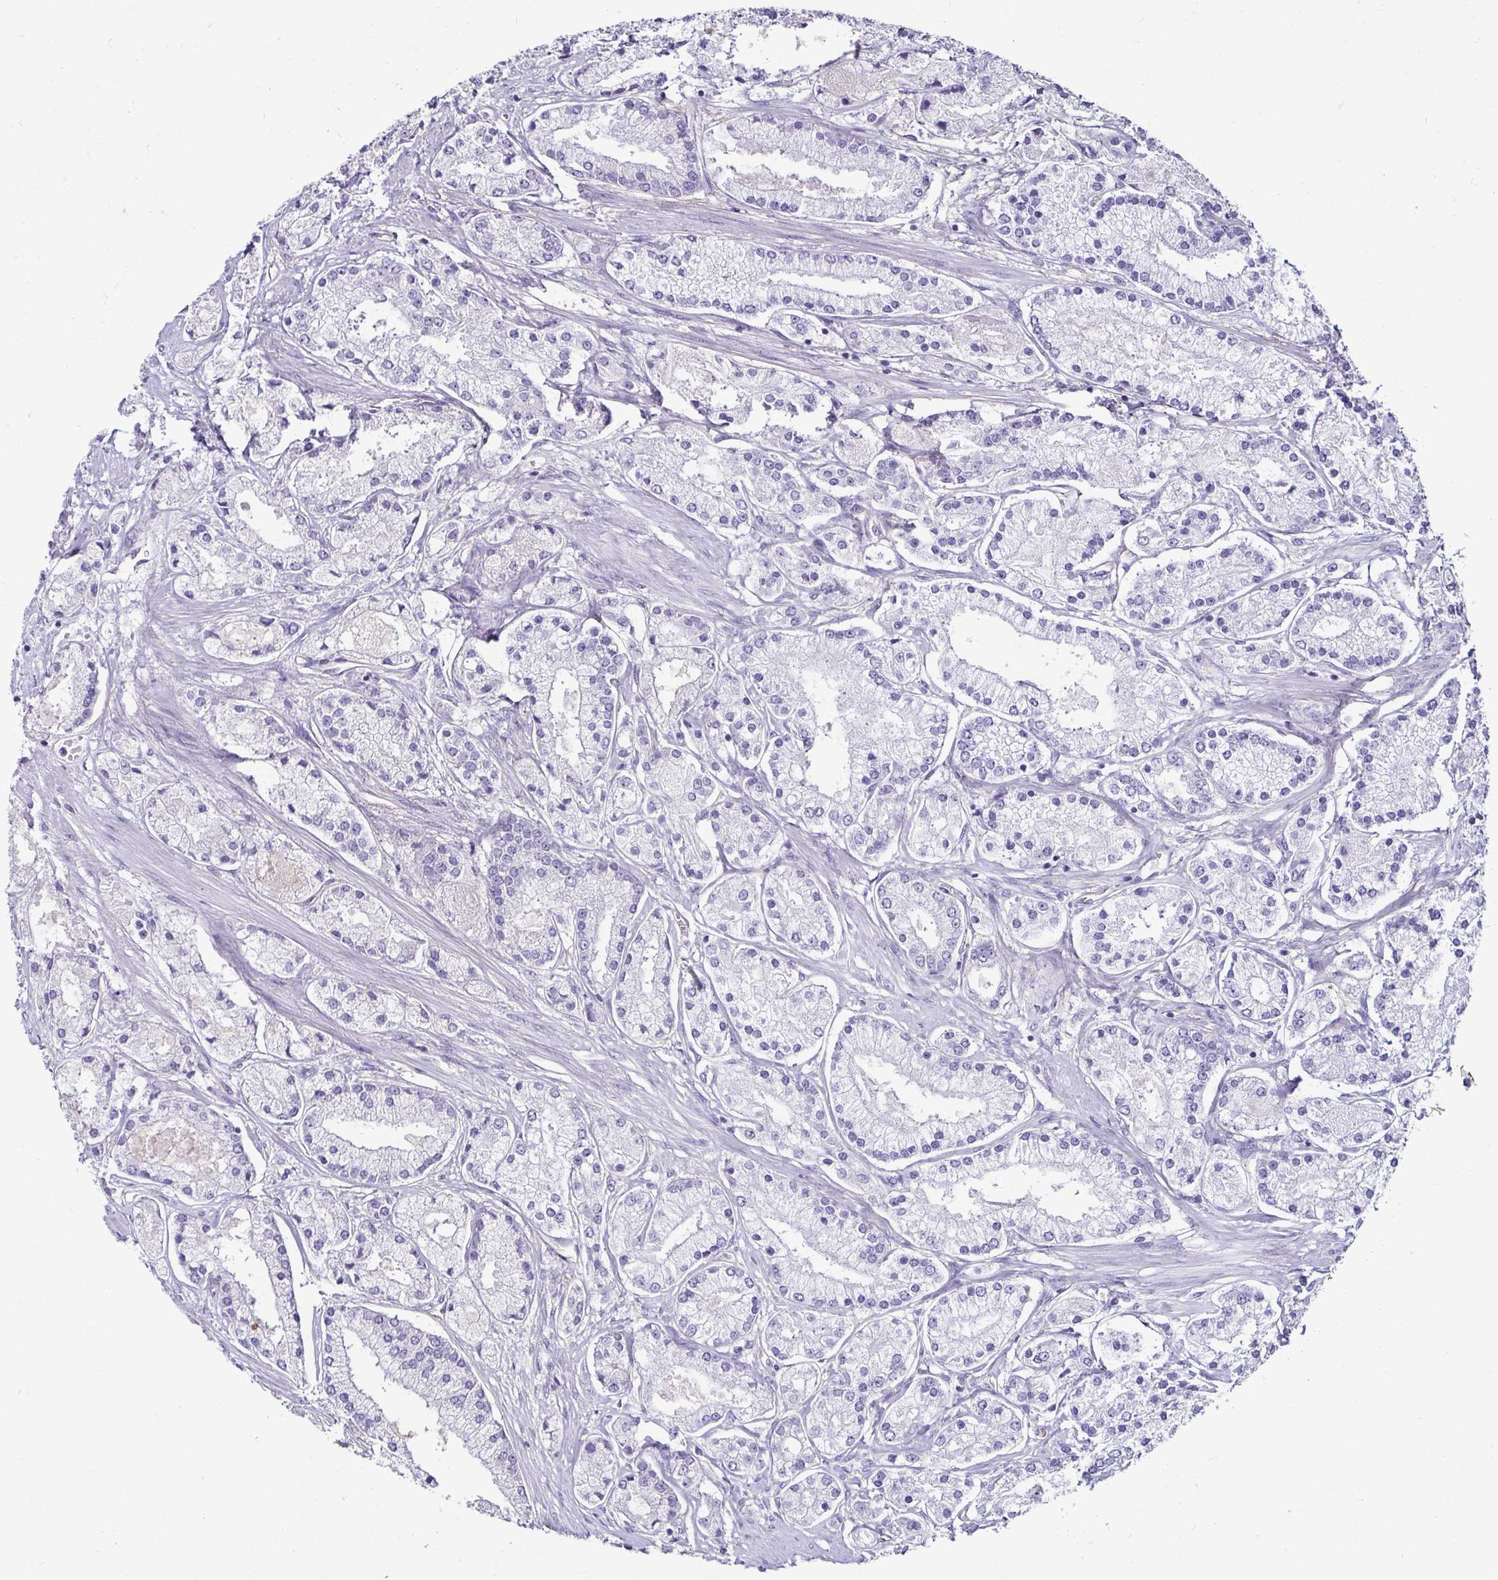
{"staining": {"intensity": "negative", "quantity": "none", "location": "none"}, "tissue": "prostate cancer", "cell_type": "Tumor cells", "image_type": "cancer", "snomed": [{"axis": "morphology", "description": "Adenocarcinoma, High grade"}, {"axis": "topography", "description": "Prostate"}], "caption": "IHC histopathology image of prostate cancer (adenocarcinoma (high-grade)) stained for a protein (brown), which exhibits no expression in tumor cells.", "gene": "CASP14", "patient": {"sex": "male", "age": 67}}